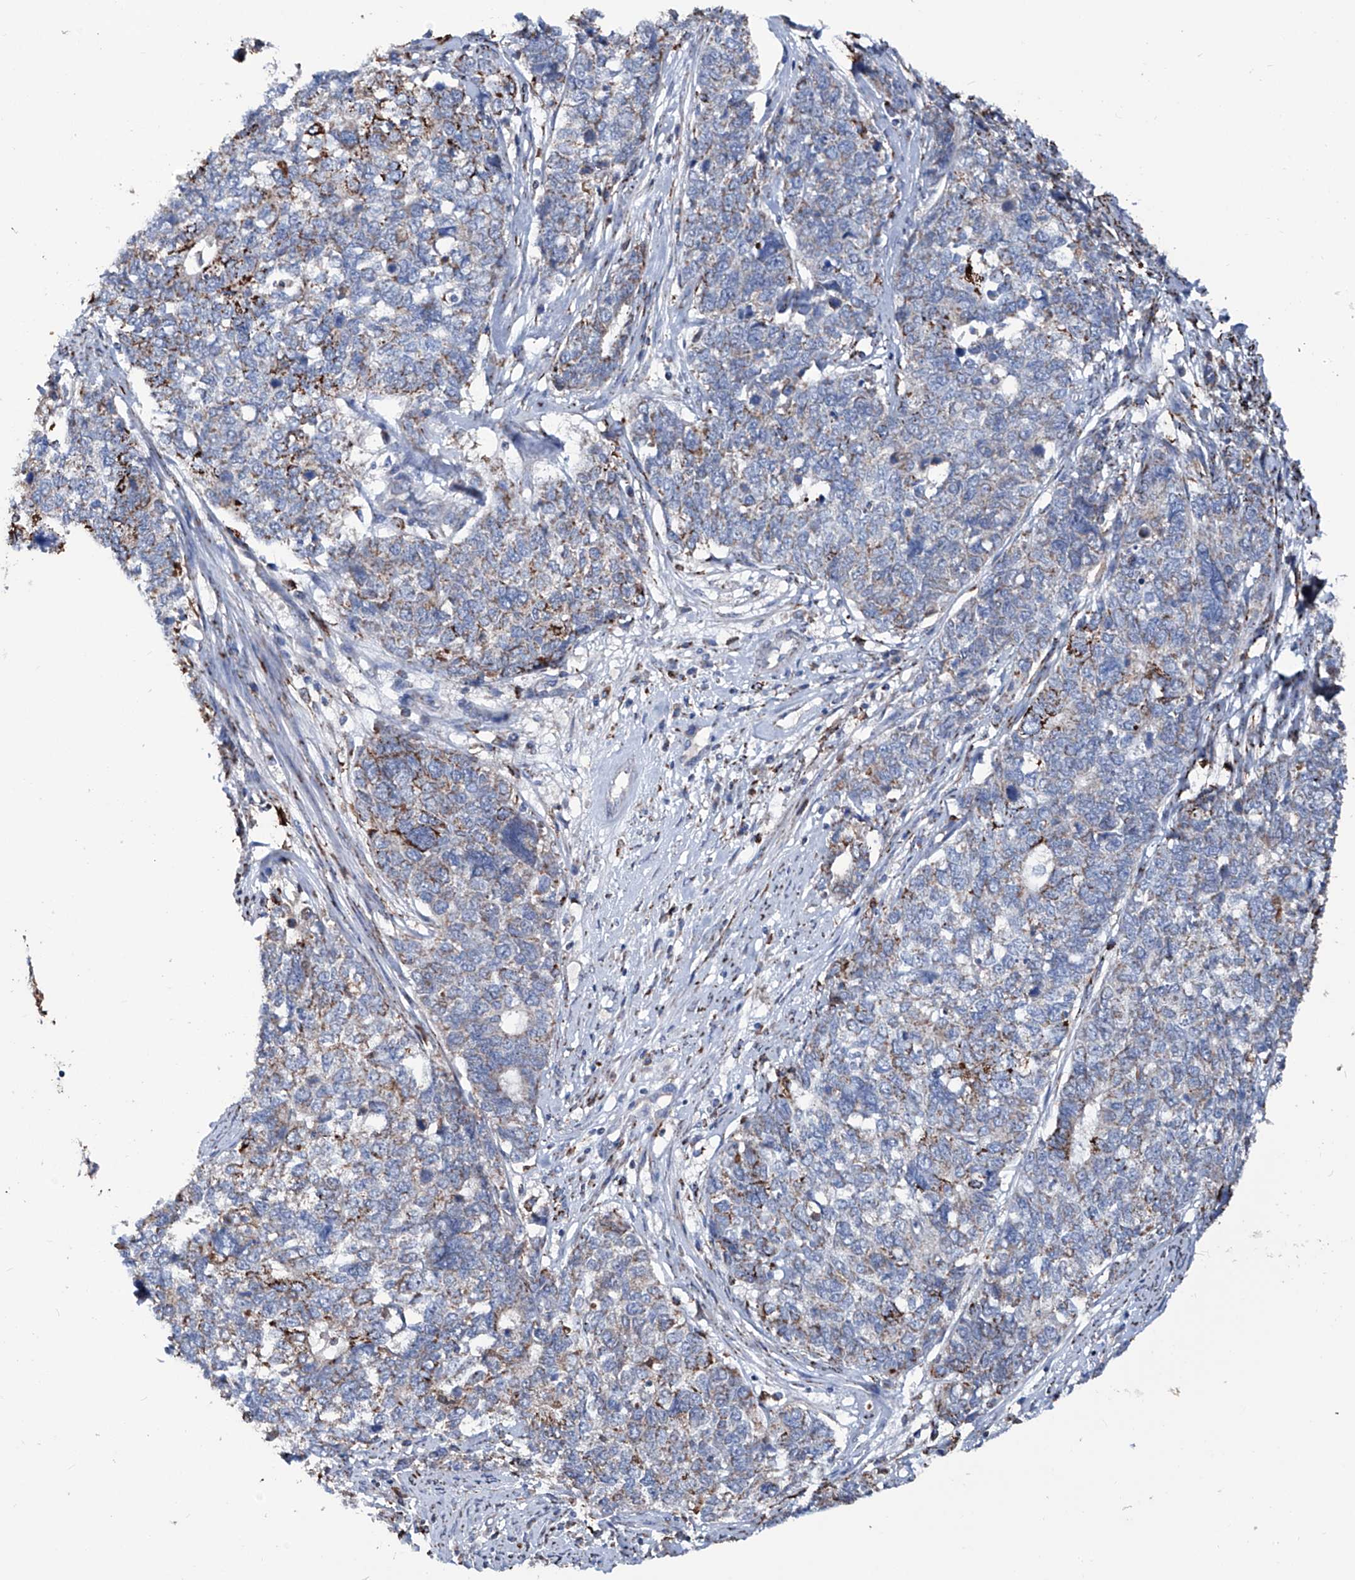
{"staining": {"intensity": "moderate", "quantity": ">75%", "location": "cytoplasmic/membranous"}, "tissue": "cervical cancer", "cell_type": "Tumor cells", "image_type": "cancer", "snomed": [{"axis": "morphology", "description": "Squamous cell carcinoma, NOS"}, {"axis": "topography", "description": "Cervix"}], "caption": "Immunohistochemical staining of squamous cell carcinoma (cervical) reveals medium levels of moderate cytoplasmic/membranous staining in approximately >75% of tumor cells. Using DAB (brown) and hematoxylin (blue) stains, captured at high magnification using brightfield microscopy.", "gene": "NHS", "patient": {"sex": "female", "age": 63}}